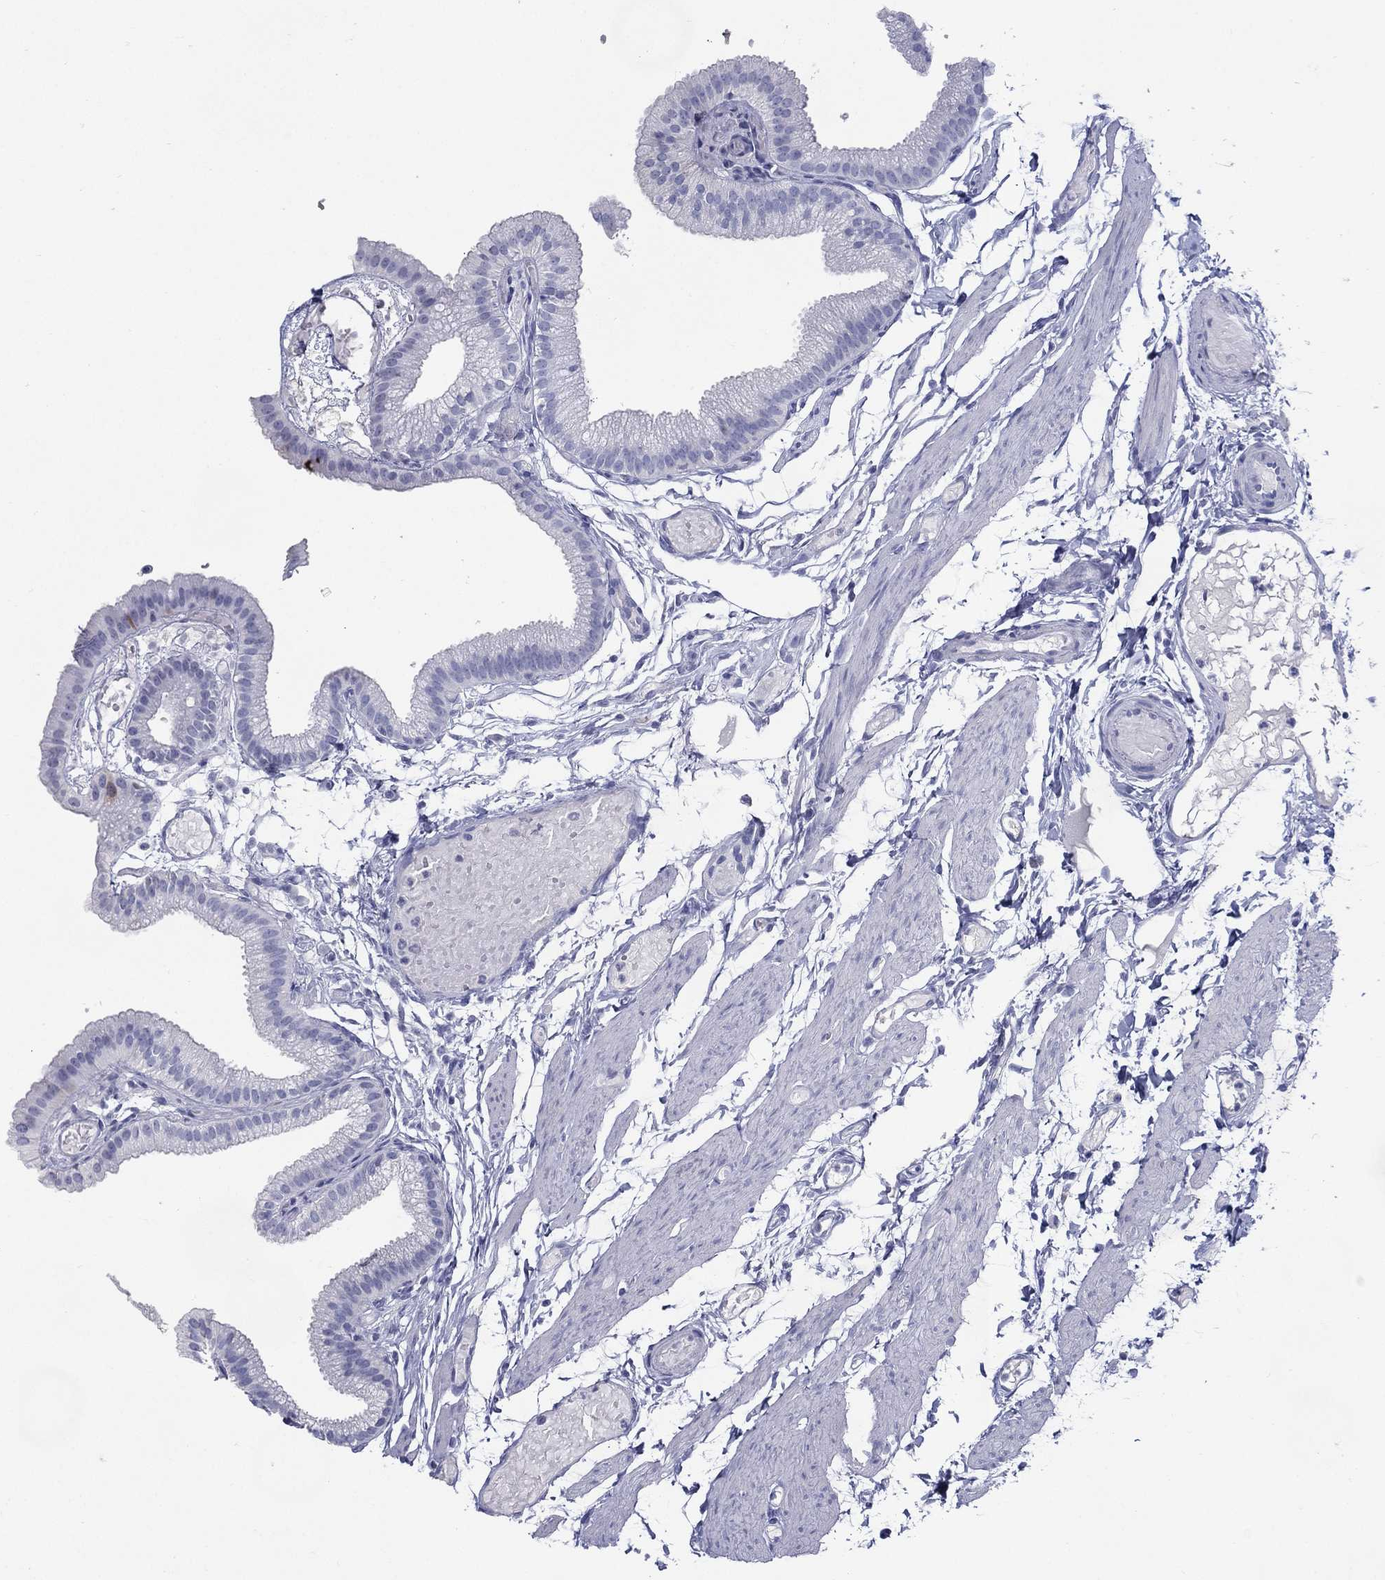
{"staining": {"intensity": "negative", "quantity": "none", "location": "none"}, "tissue": "gallbladder", "cell_type": "Glandular cells", "image_type": "normal", "snomed": [{"axis": "morphology", "description": "Normal tissue, NOS"}, {"axis": "topography", "description": "Gallbladder"}], "caption": "Immunohistochemistry (IHC) histopathology image of unremarkable gallbladder: human gallbladder stained with DAB displays no significant protein staining in glandular cells.", "gene": "KIF2C", "patient": {"sex": "female", "age": 45}}